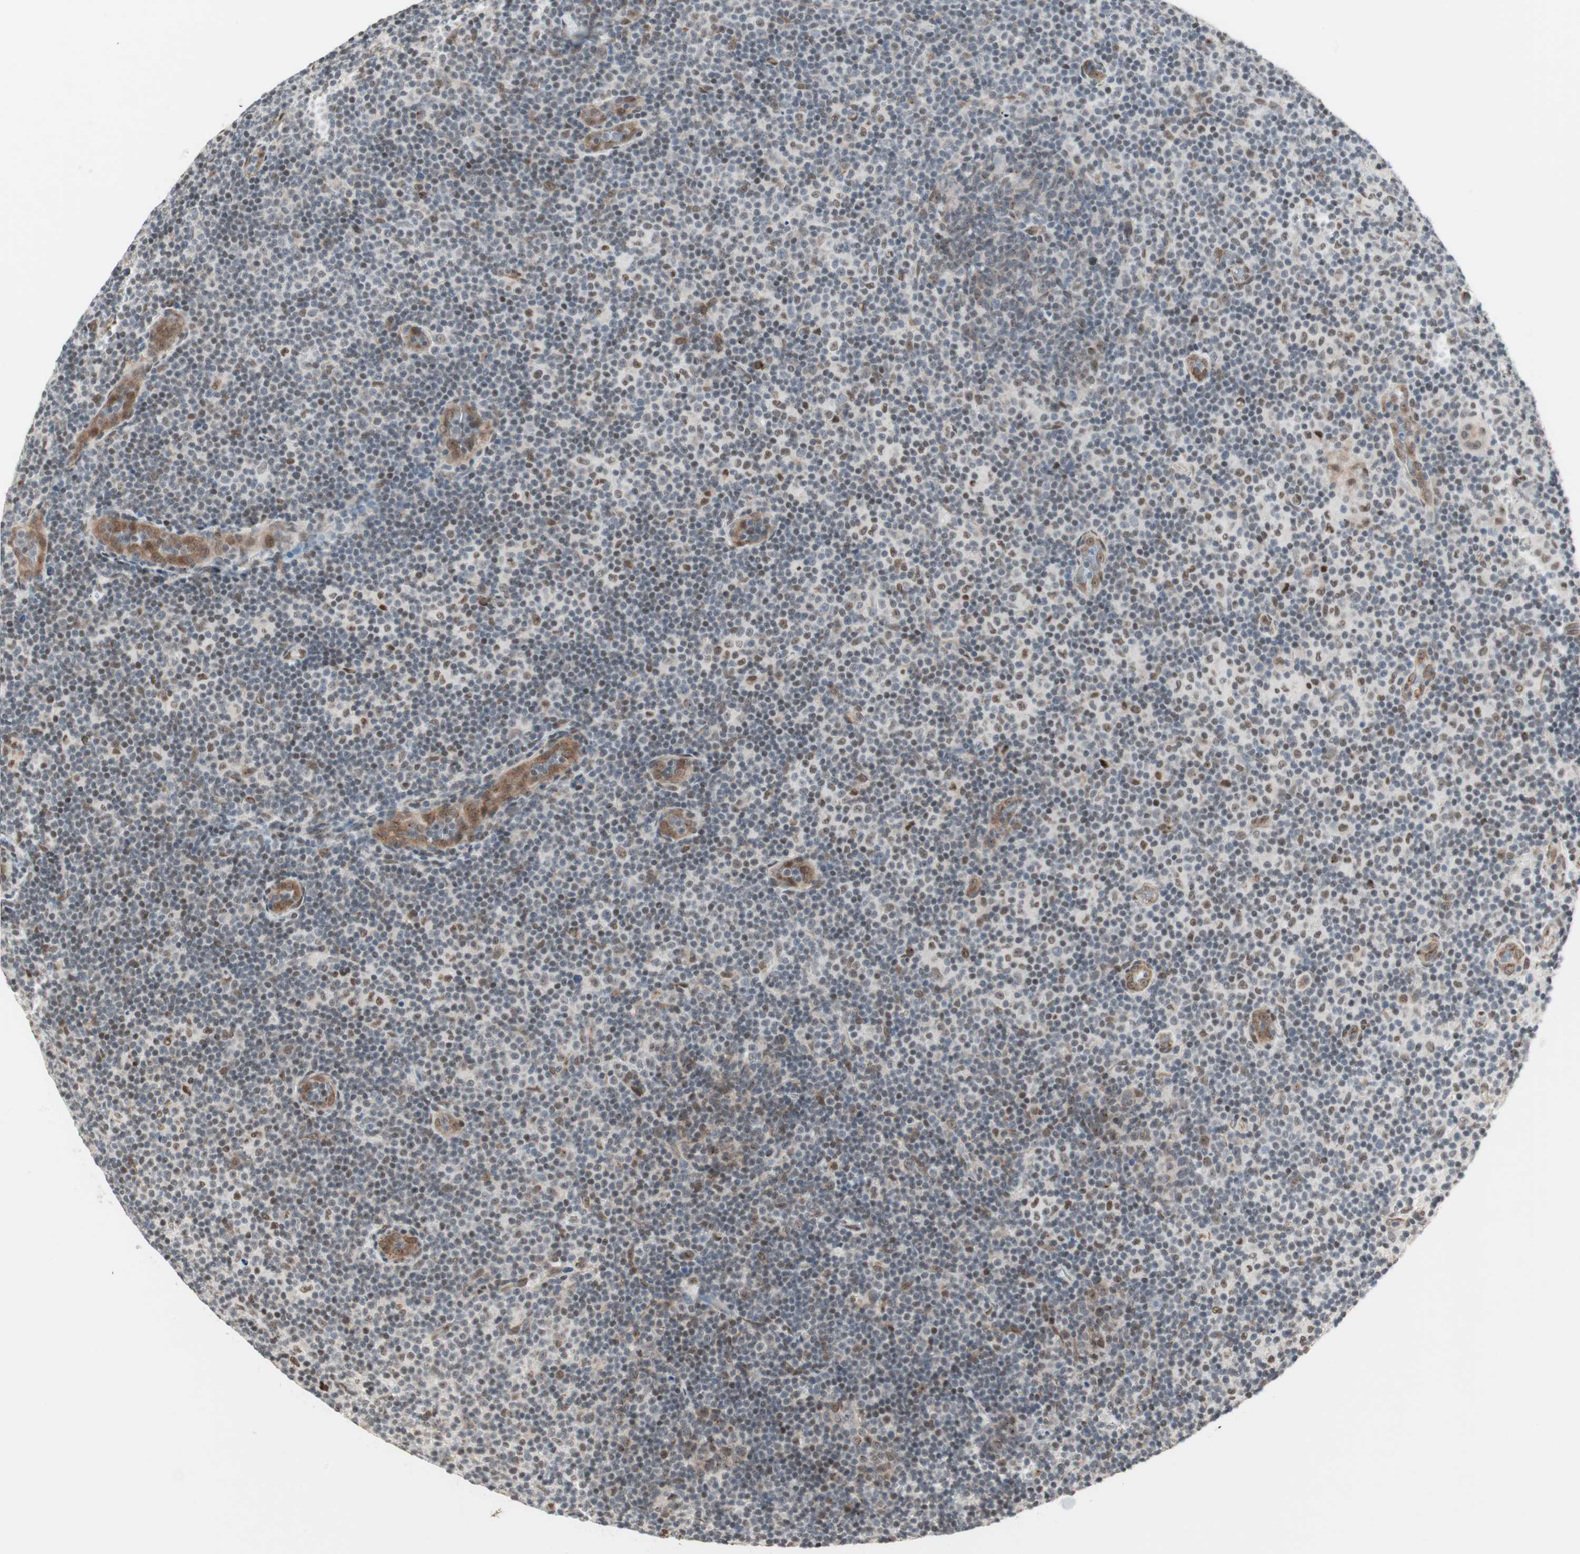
{"staining": {"intensity": "moderate", "quantity": "25%-75%", "location": "nuclear"}, "tissue": "lymphoma", "cell_type": "Tumor cells", "image_type": "cancer", "snomed": [{"axis": "morphology", "description": "Malignant lymphoma, non-Hodgkin's type, Low grade"}, {"axis": "topography", "description": "Lymph node"}], "caption": "Protein expression analysis of lymphoma reveals moderate nuclear expression in approximately 25%-75% of tumor cells.", "gene": "ZBTB17", "patient": {"sex": "male", "age": 83}}